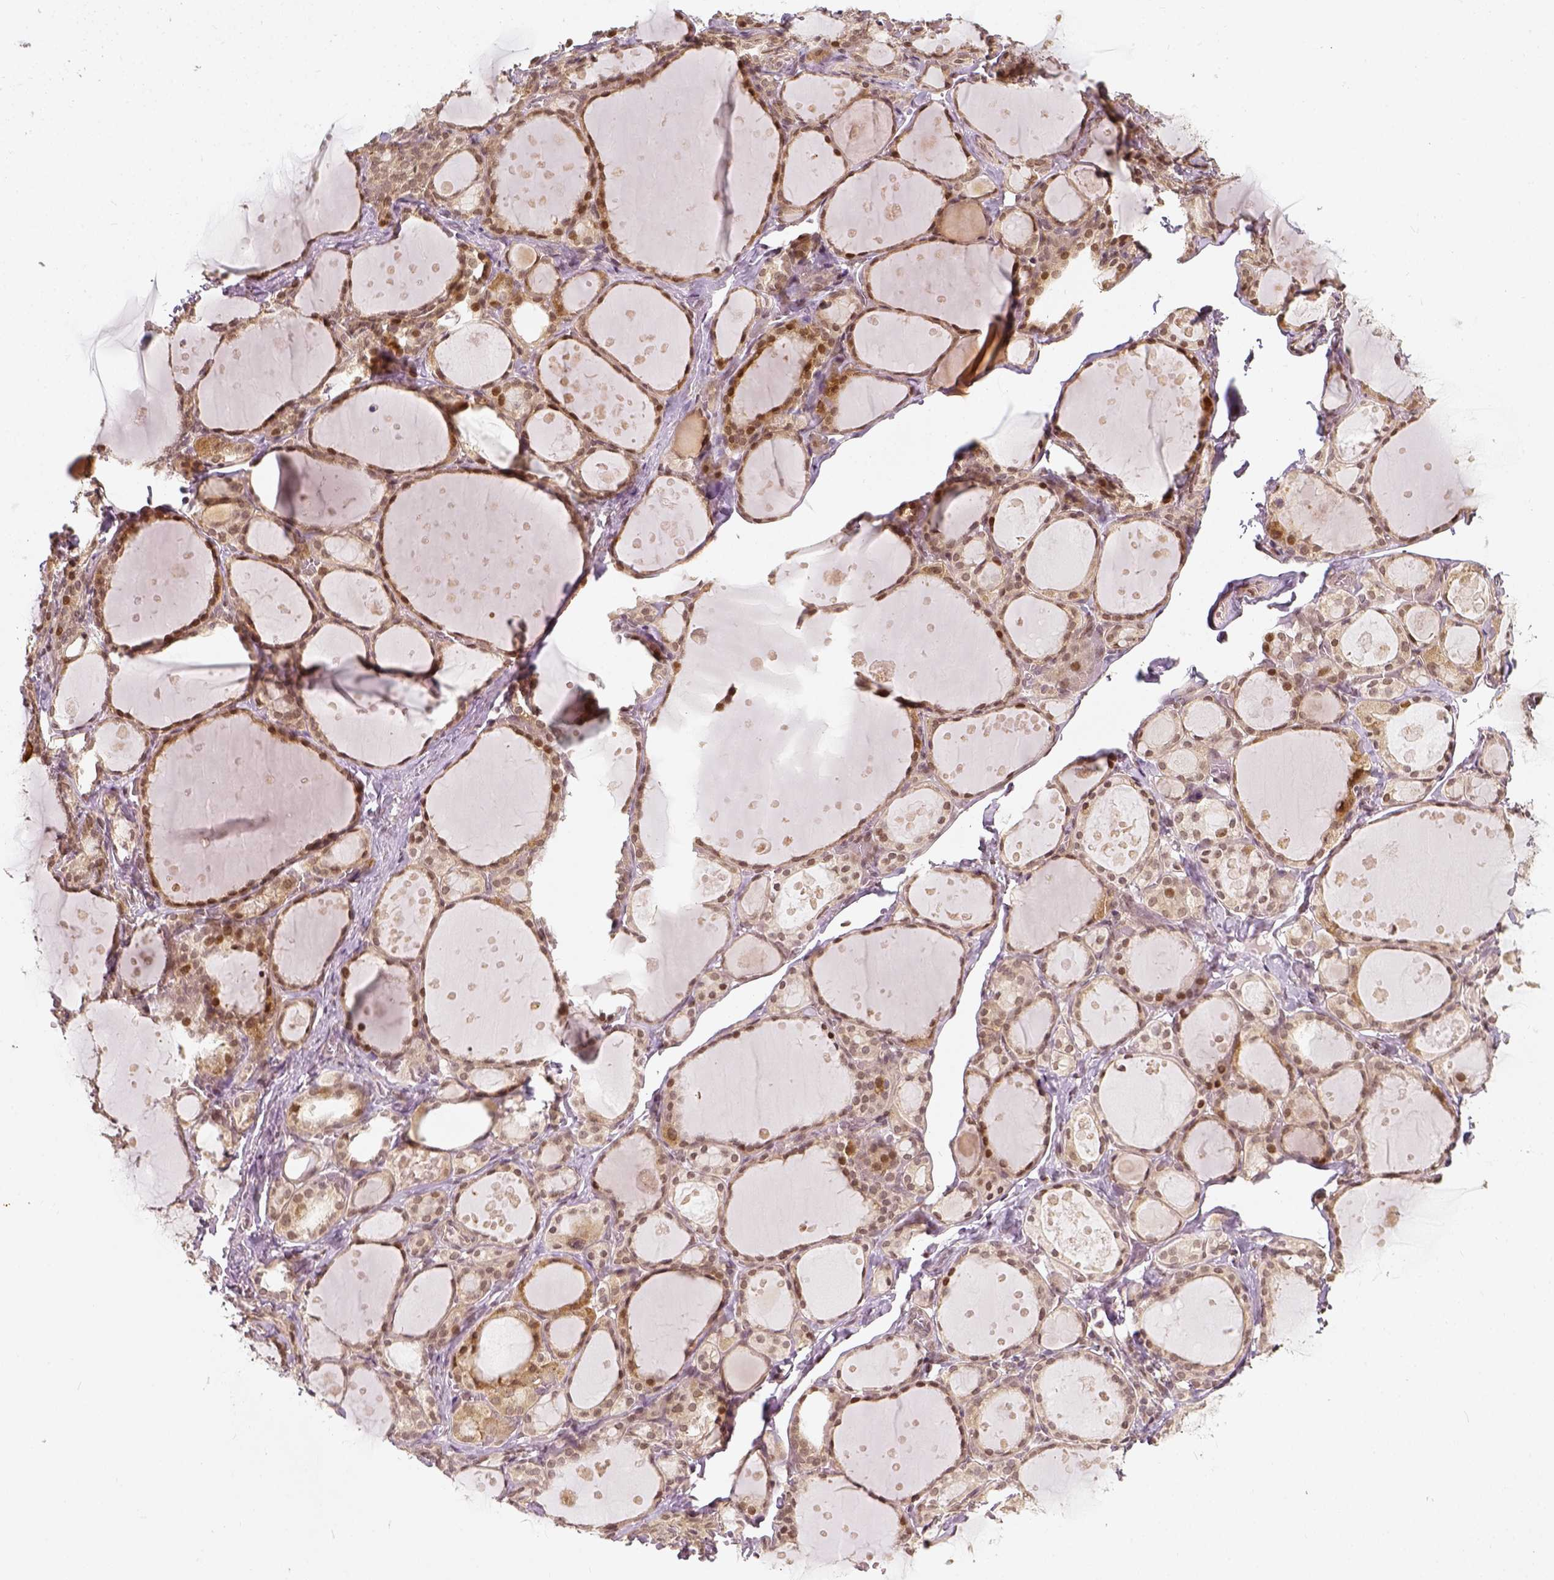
{"staining": {"intensity": "moderate", "quantity": ">75%", "location": "nuclear"}, "tissue": "thyroid gland", "cell_type": "Glandular cells", "image_type": "normal", "snomed": [{"axis": "morphology", "description": "Normal tissue, NOS"}, {"axis": "topography", "description": "Thyroid gland"}], "caption": "Immunohistochemistry (IHC) of normal human thyroid gland shows medium levels of moderate nuclear positivity in approximately >75% of glandular cells.", "gene": "ZMAT3", "patient": {"sex": "male", "age": 68}}